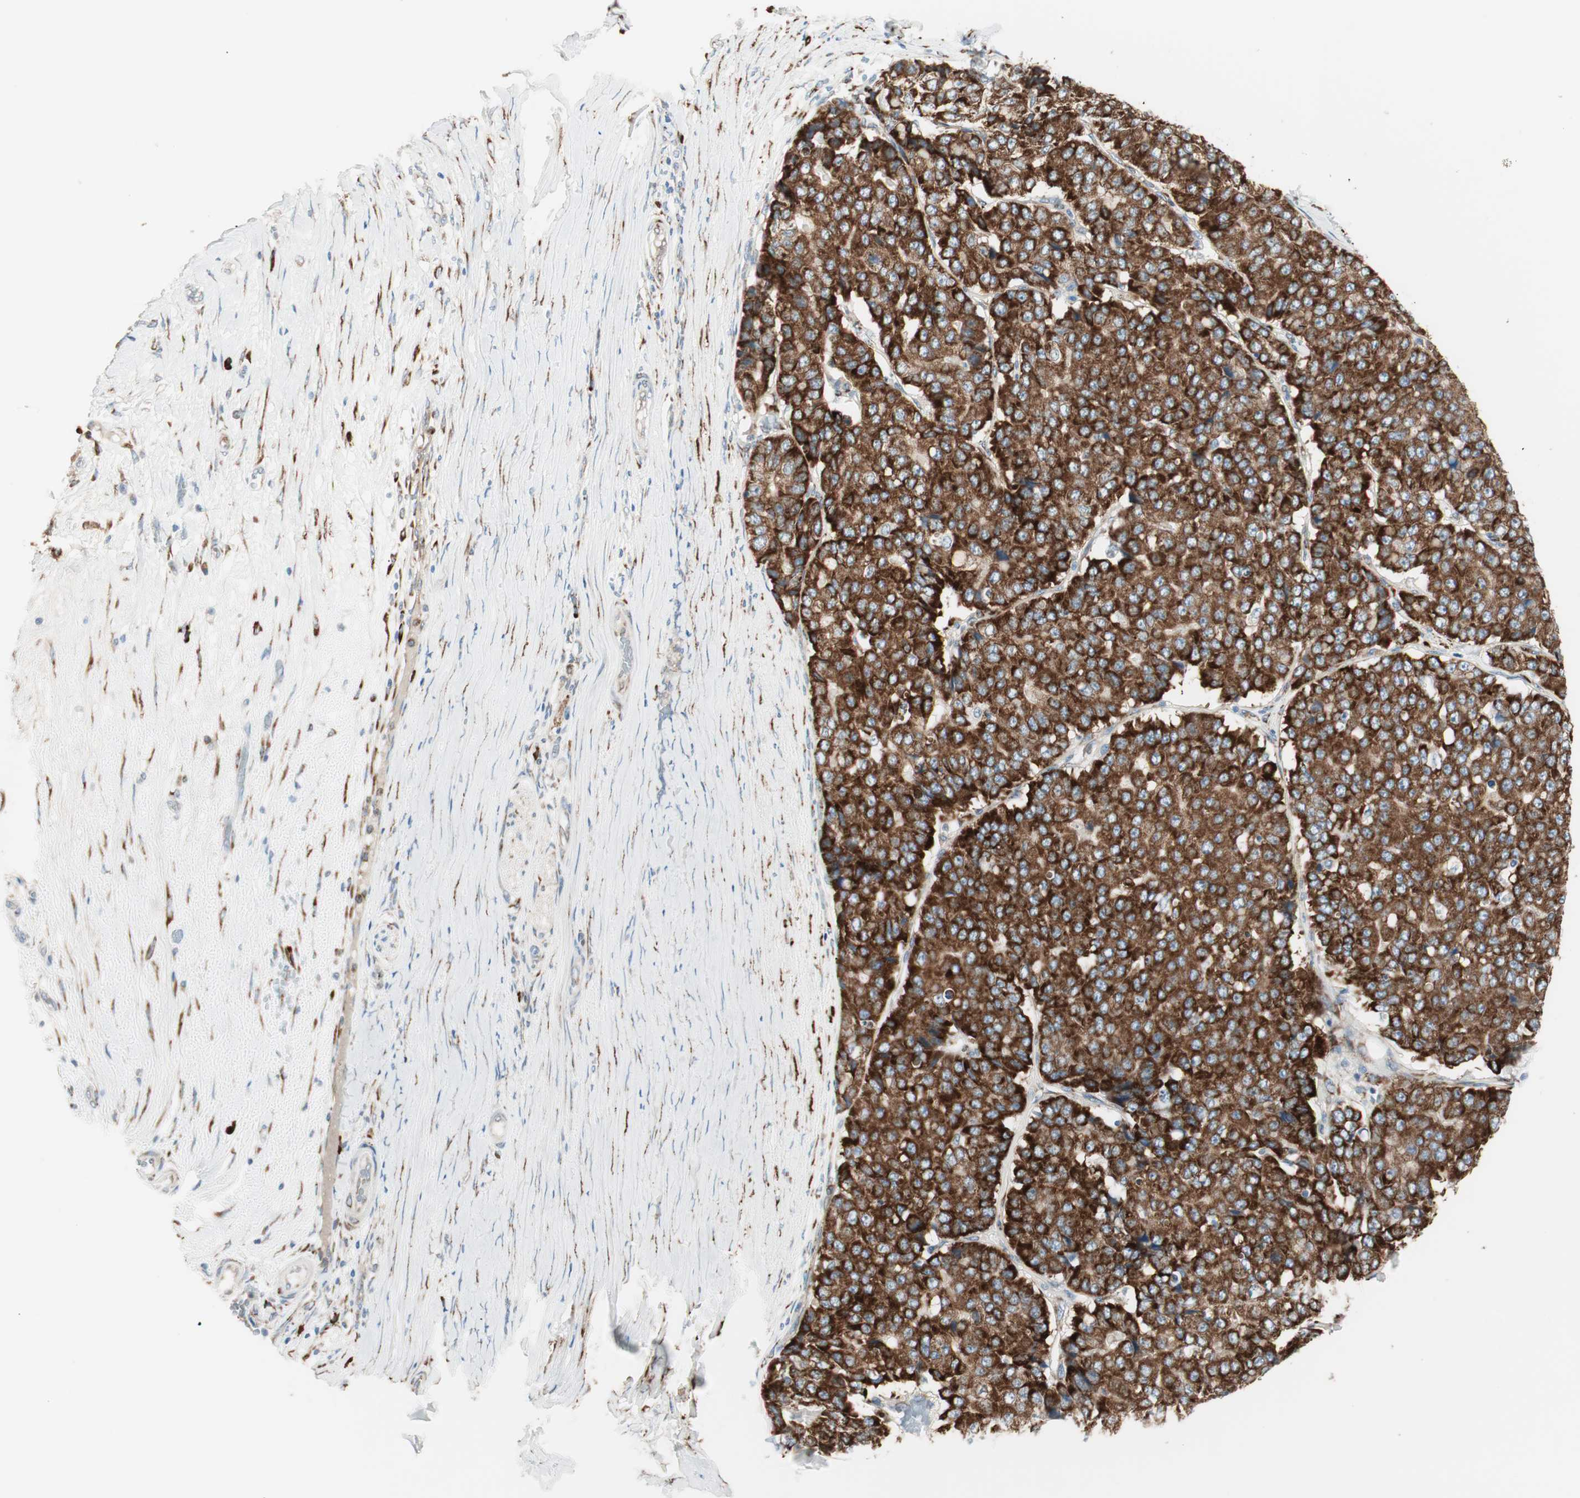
{"staining": {"intensity": "strong", "quantity": ">75%", "location": "cytoplasmic/membranous"}, "tissue": "pancreatic cancer", "cell_type": "Tumor cells", "image_type": "cancer", "snomed": [{"axis": "morphology", "description": "Adenocarcinoma, NOS"}, {"axis": "topography", "description": "Pancreas"}], "caption": "This is a histology image of immunohistochemistry (IHC) staining of pancreatic adenocarcinoma, which shows strong expression in the cytoplasmic/membranous of tumor cells.", "gene": "P4HTM", "patient": {"sex": "male", "age": 50}}